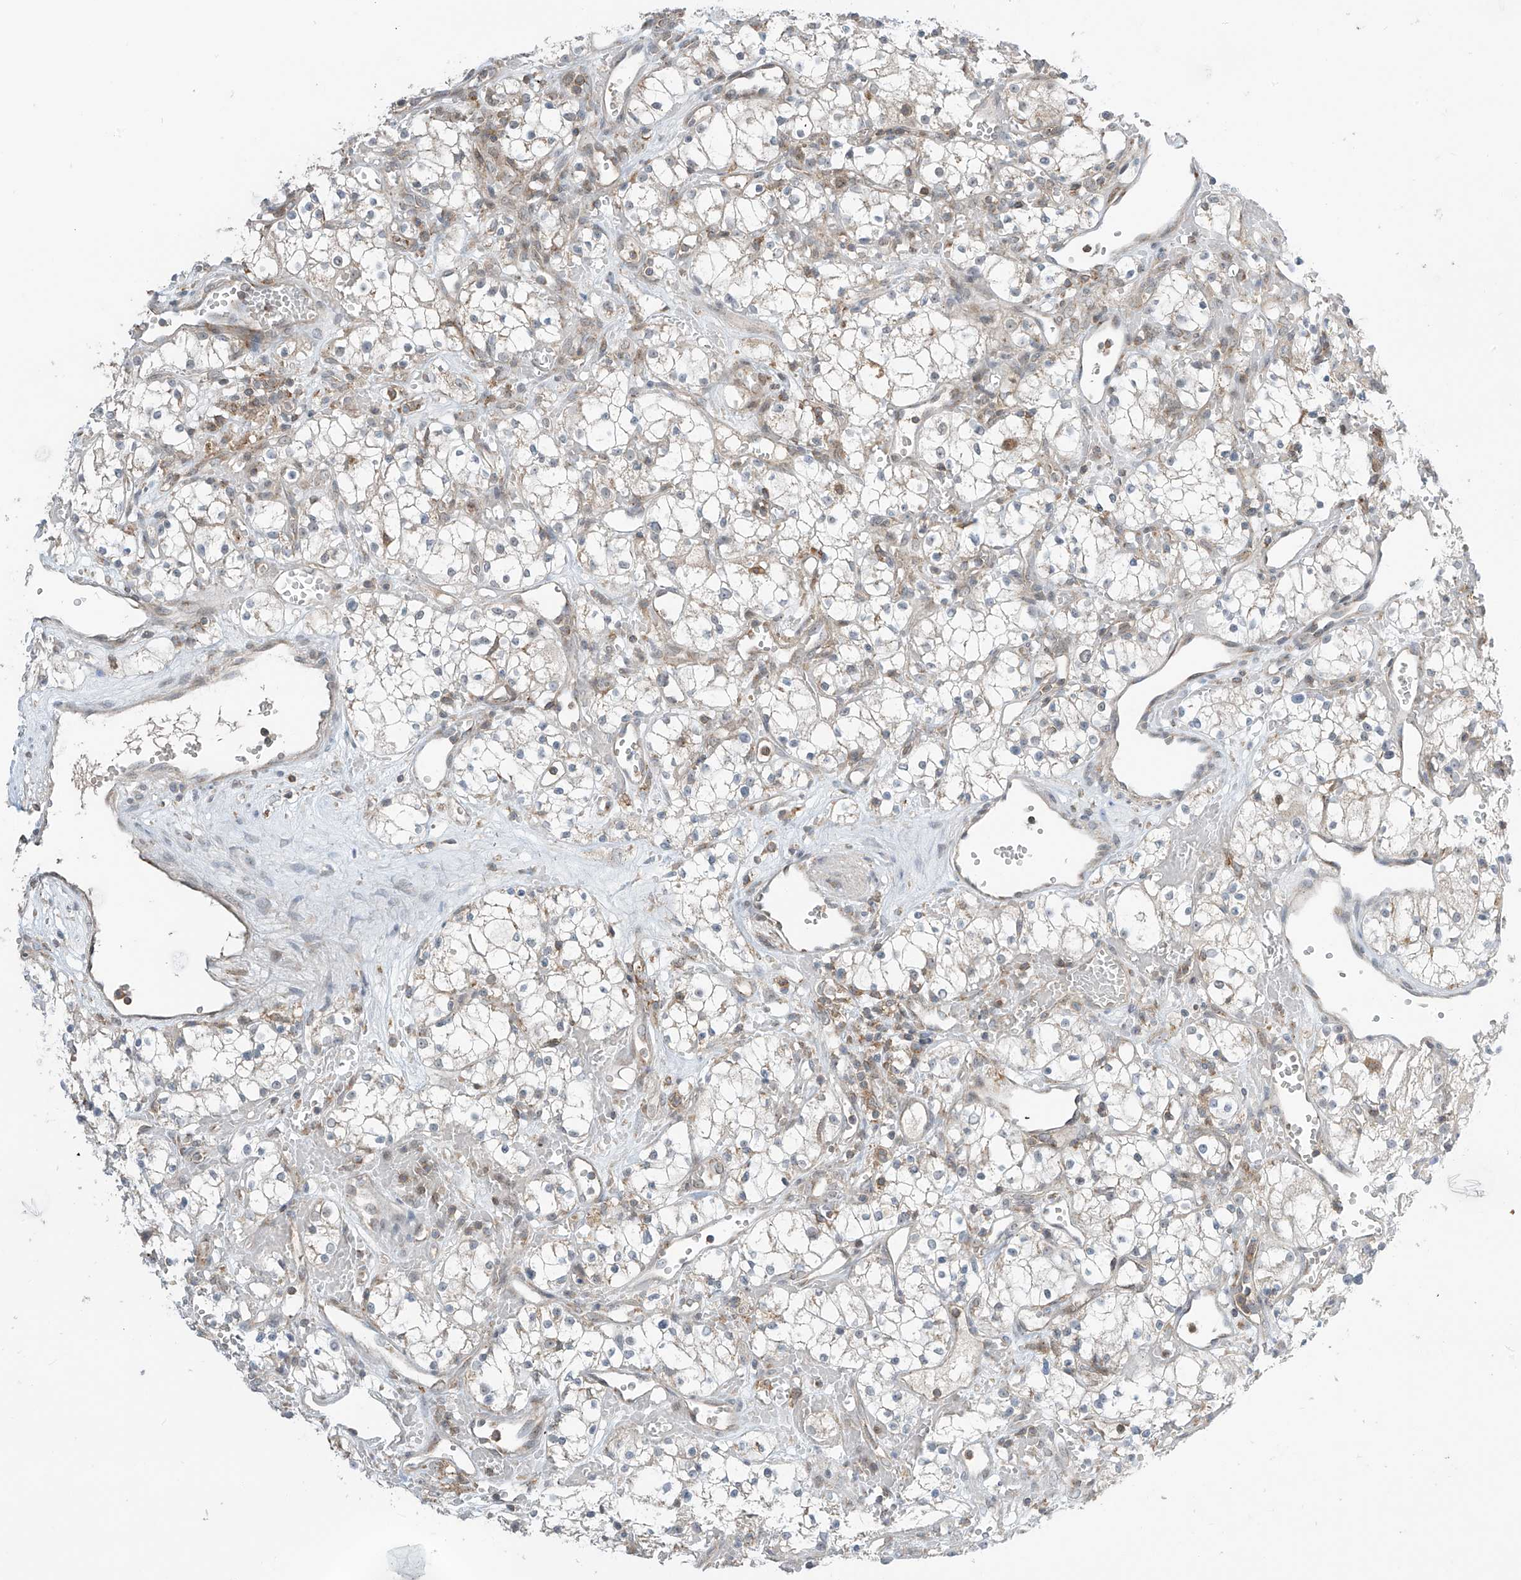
{"staining": {"intensity": "negative", "quantity": "none", "location": "none"}, "tissue": "renal cancer", "cell_type": "Tumor cells", "image_type": "cancer", "snomed": [{"axis": "morphology", "description": "Adenocarcinoma, NOS"}, {"axis": "topography", "description": "Kidney"}], "caption": "Protein analysis of adenocarcinoma (renal) exhibits no significant expression in tumor cells.", "gene": "PARVG", "patient": {"sex": "male", "age": 59}}